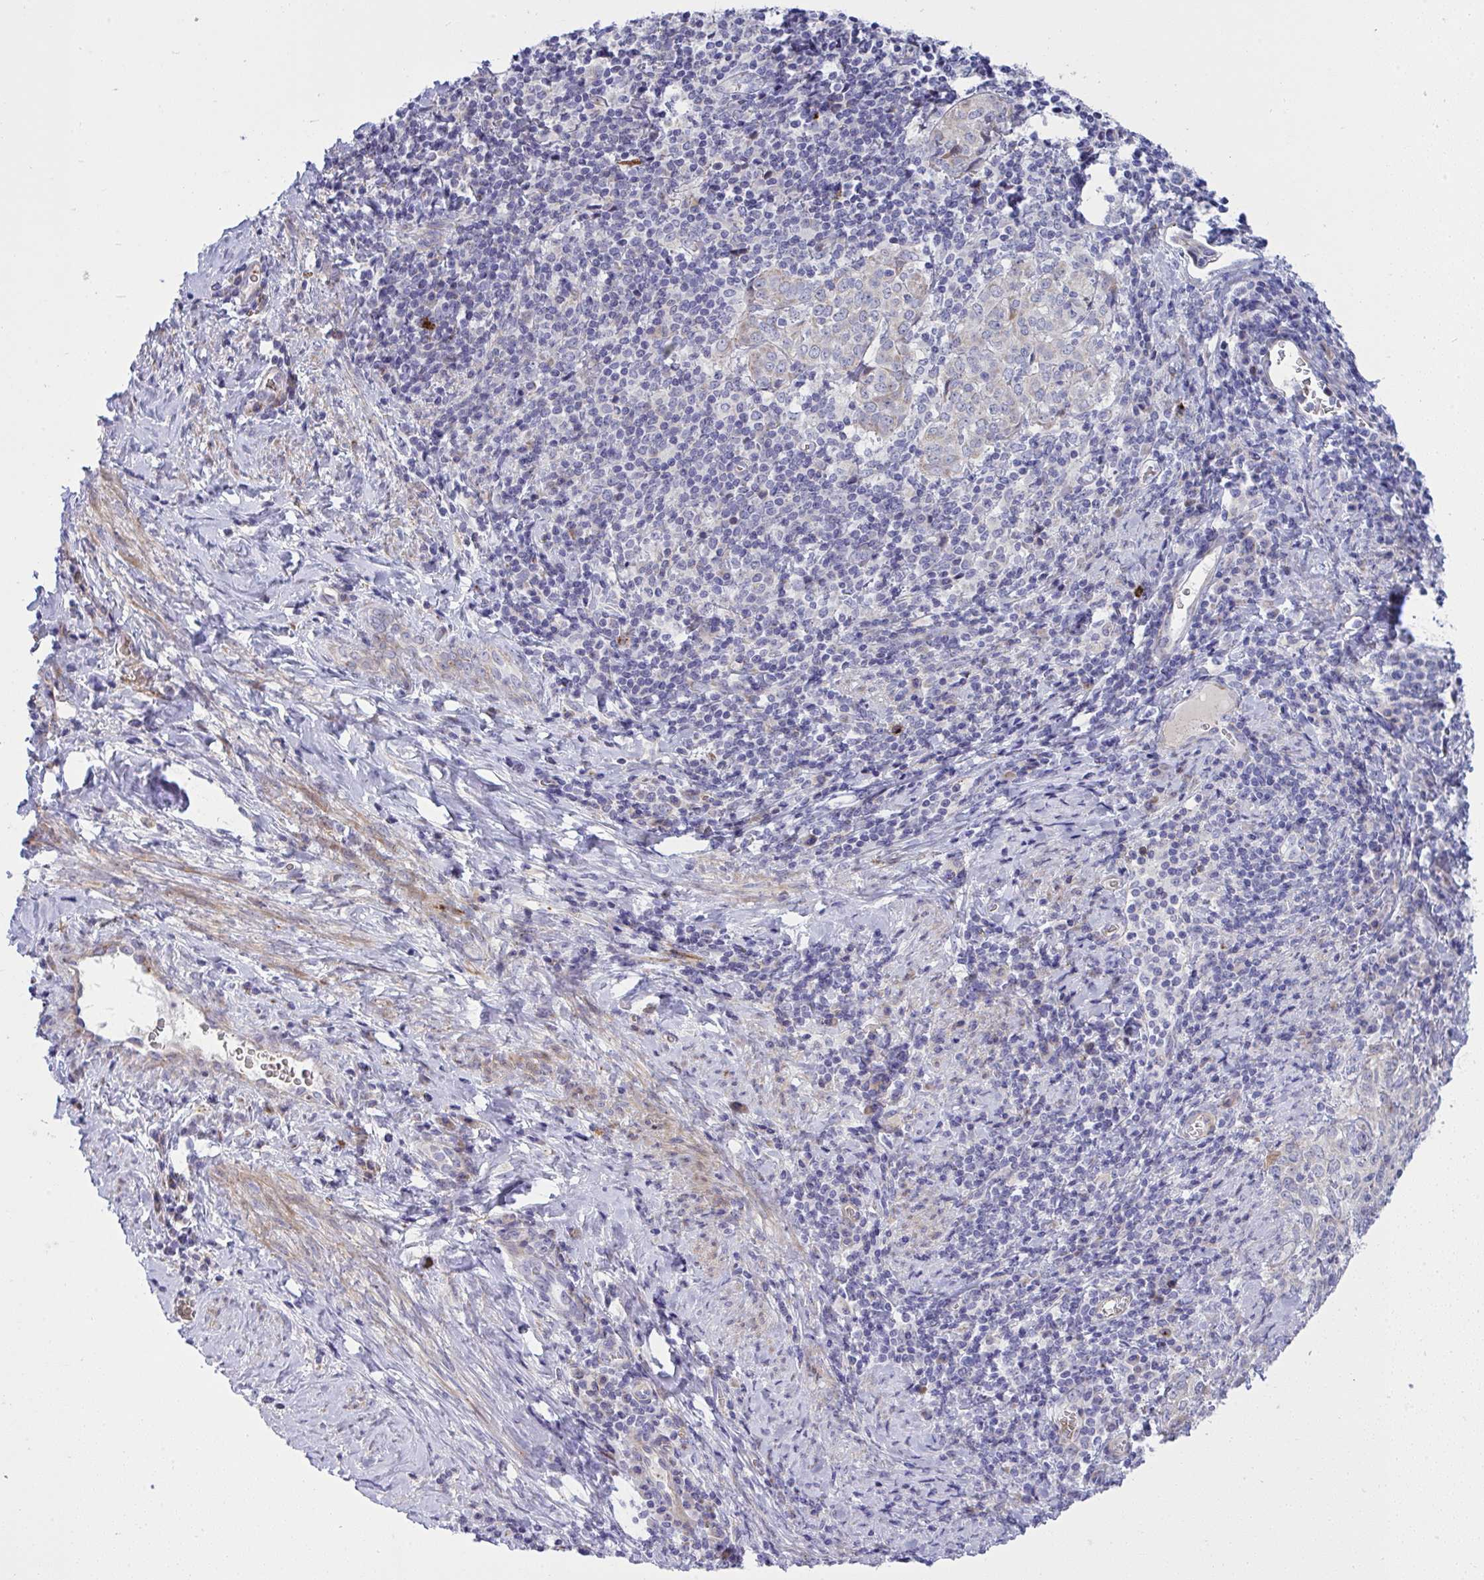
{"staining": {"intensity": "negative", "quantity": "none", "location": "none"}, "tissue": "cervical cancer", "cell_type": "Tumor cells", "image_type": "cancer", "snomed": [{"axis": "morphology", "description": "Normal tissue, NOS"}, {"axis": "morphology", "description": "Squamous cell carcinoma, NOS"}, {"axis": "topography", "description": "Vagina"}, {"axis": "topography", "description": "Cervix"}], "caption": "Cervical cancer (squamous cell carcinoma) was stained to show a protein in brown. There is no significant expression in tumor cells.", "gene": "NTN1", "patient": {"sex": "female", "age": 45}}